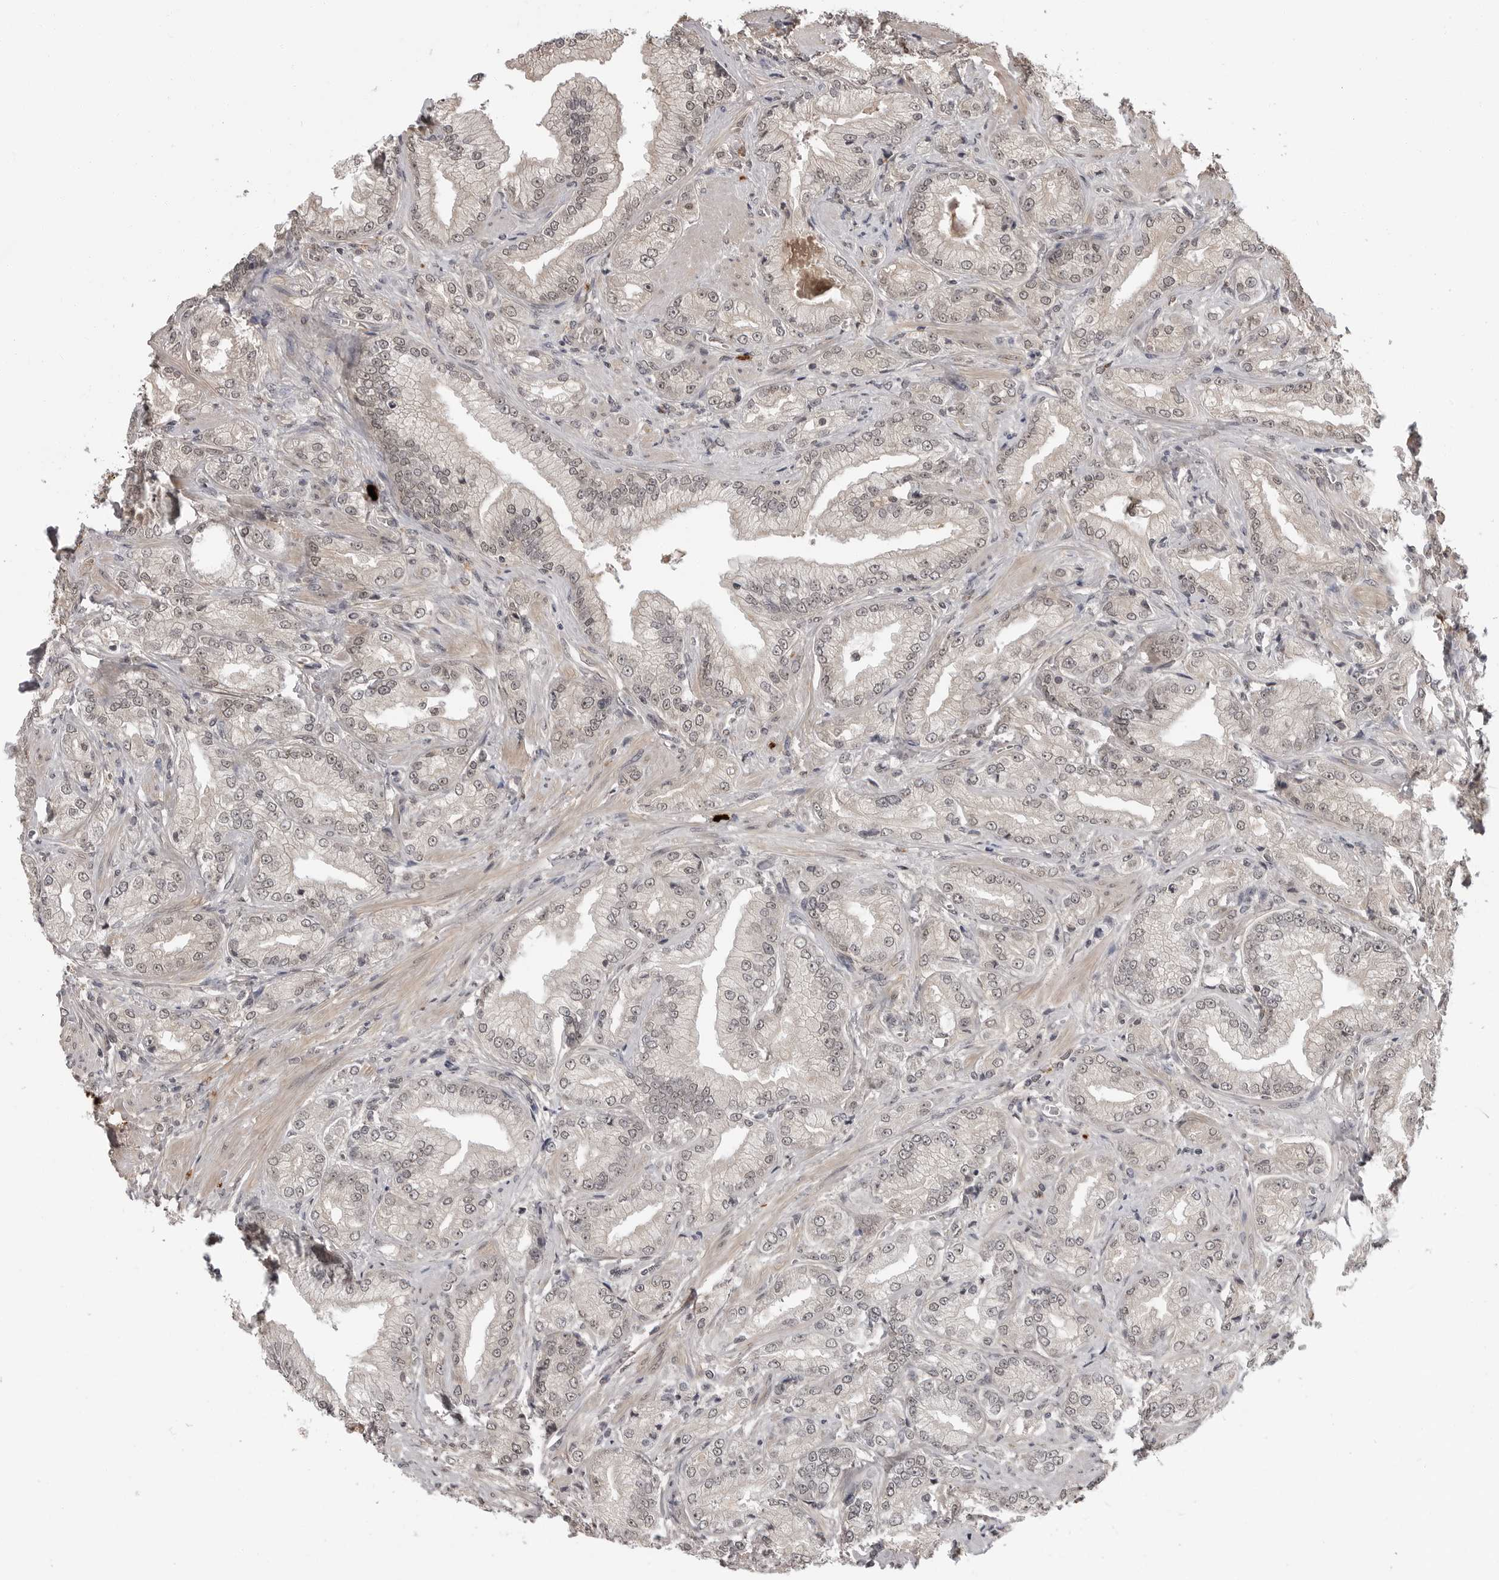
{"staining": {"intensity": "negative", "quantity": "none", "location": "none"}, "tissue": "prostate cancer", "cell_type": "Tumor cells", "image_type": "cancer", "snomed": [{"axis": "morphology", "description": "Adenocarcinoma, Low grade"}, {"axis": "topography", "description": "Prostate"}], "caption": "An IHC image of prostate cancer is shown. There is no staining in tumor cells of prostate cancer.", "gene": "IL24", "patient": {"sex": "male", "age": 62}}